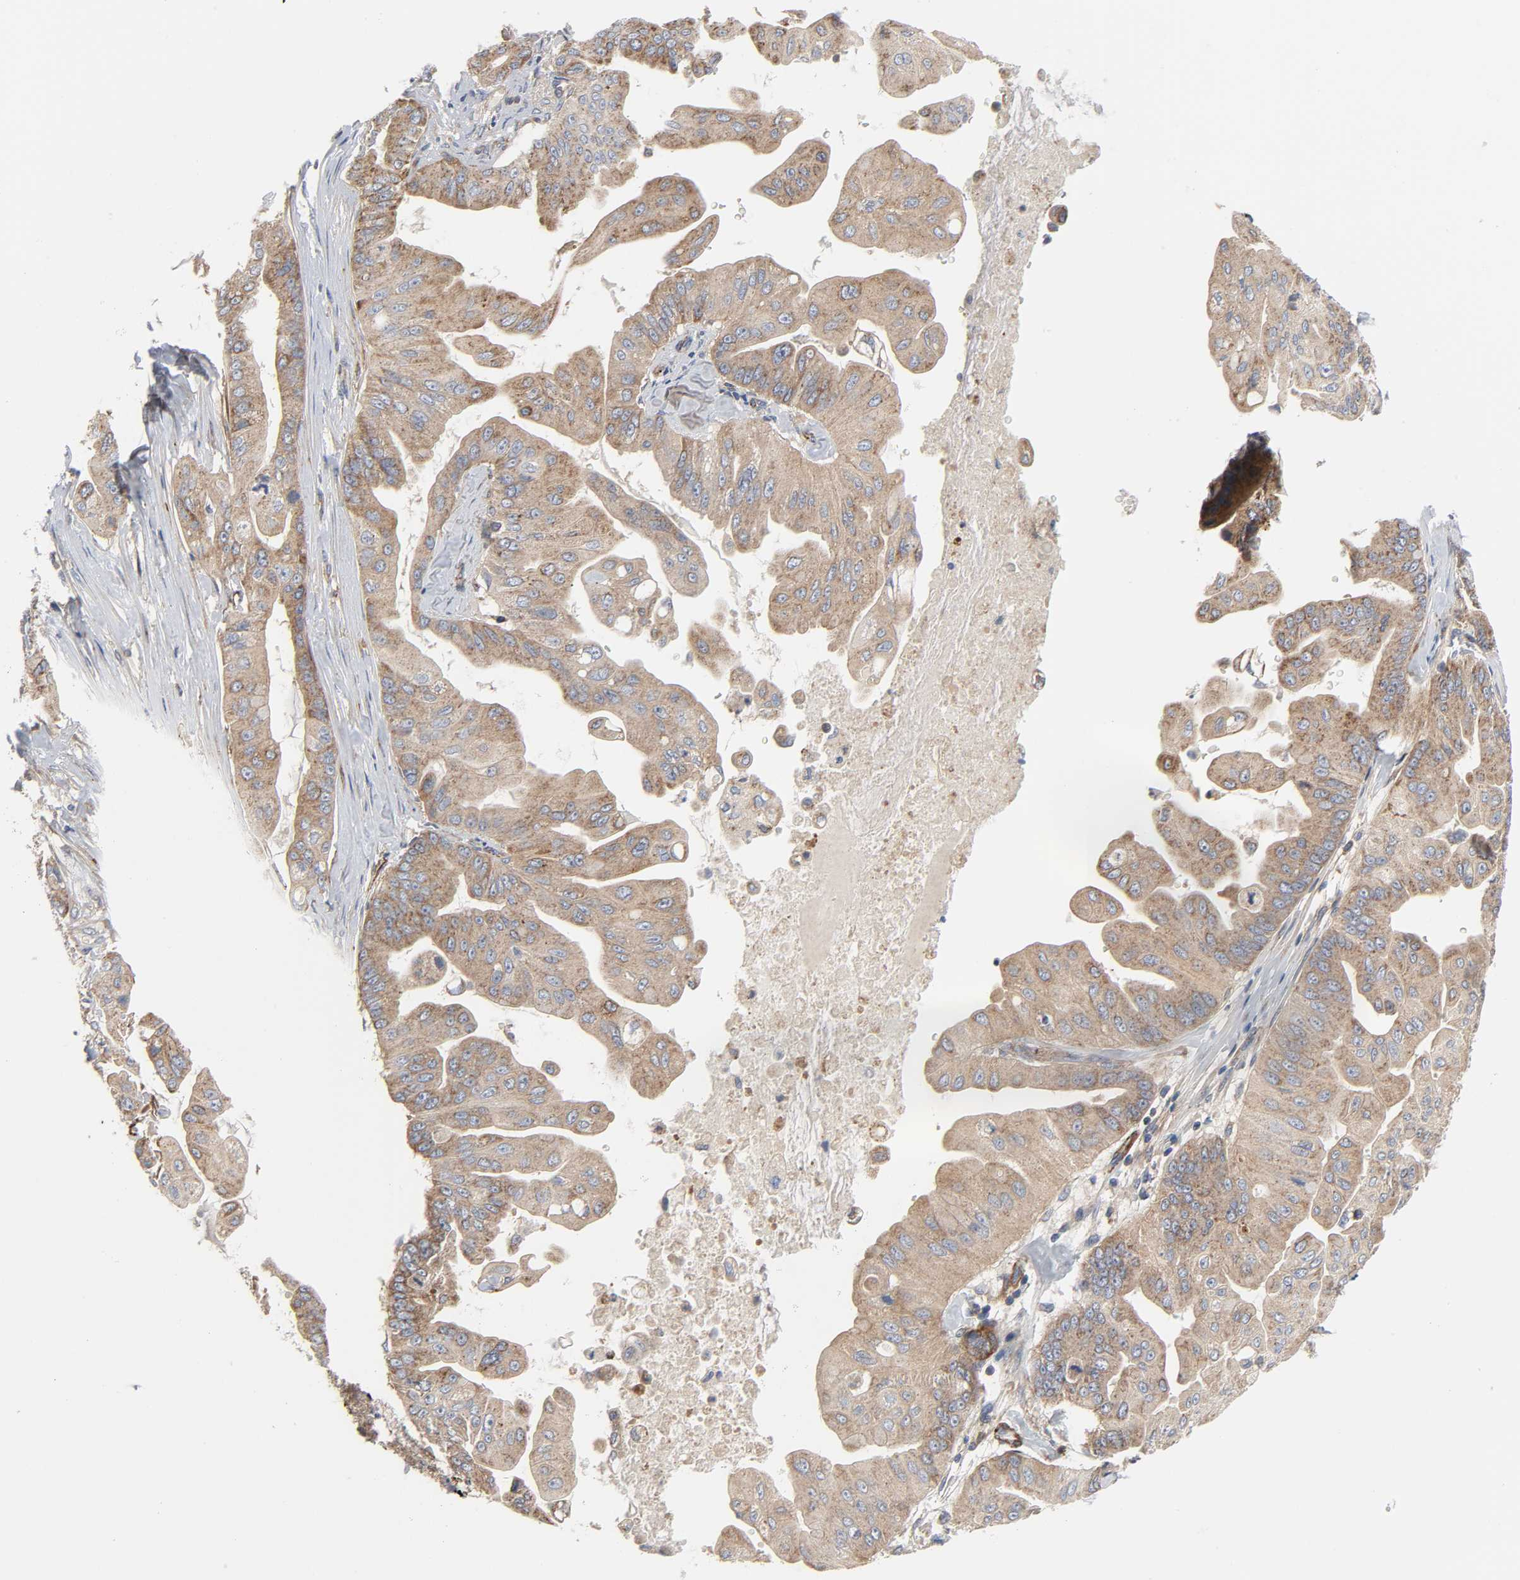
{"staining": {"intensity": "moderate", "quantity": ">75%", "location": "cytoplasmic/membranous"}, "tissue": "pancreatic cancer", "cell_type": "Tumor cells", "image_type": "cancer", "snomed": [{"axis": "morphology", "description": "Adenocarcinoma, NOS"}, {"axis": "topography", "description": "Pancreas"}], "caption": "The immunohistochemical stain highlights moderate cytoplasmic/membranous positivity in tumor cells of pancreatic cancer (adenocarcinoma) tissue.", "gene": "ARHGAP1", "patient": {"sex": "female", "age": 75}}